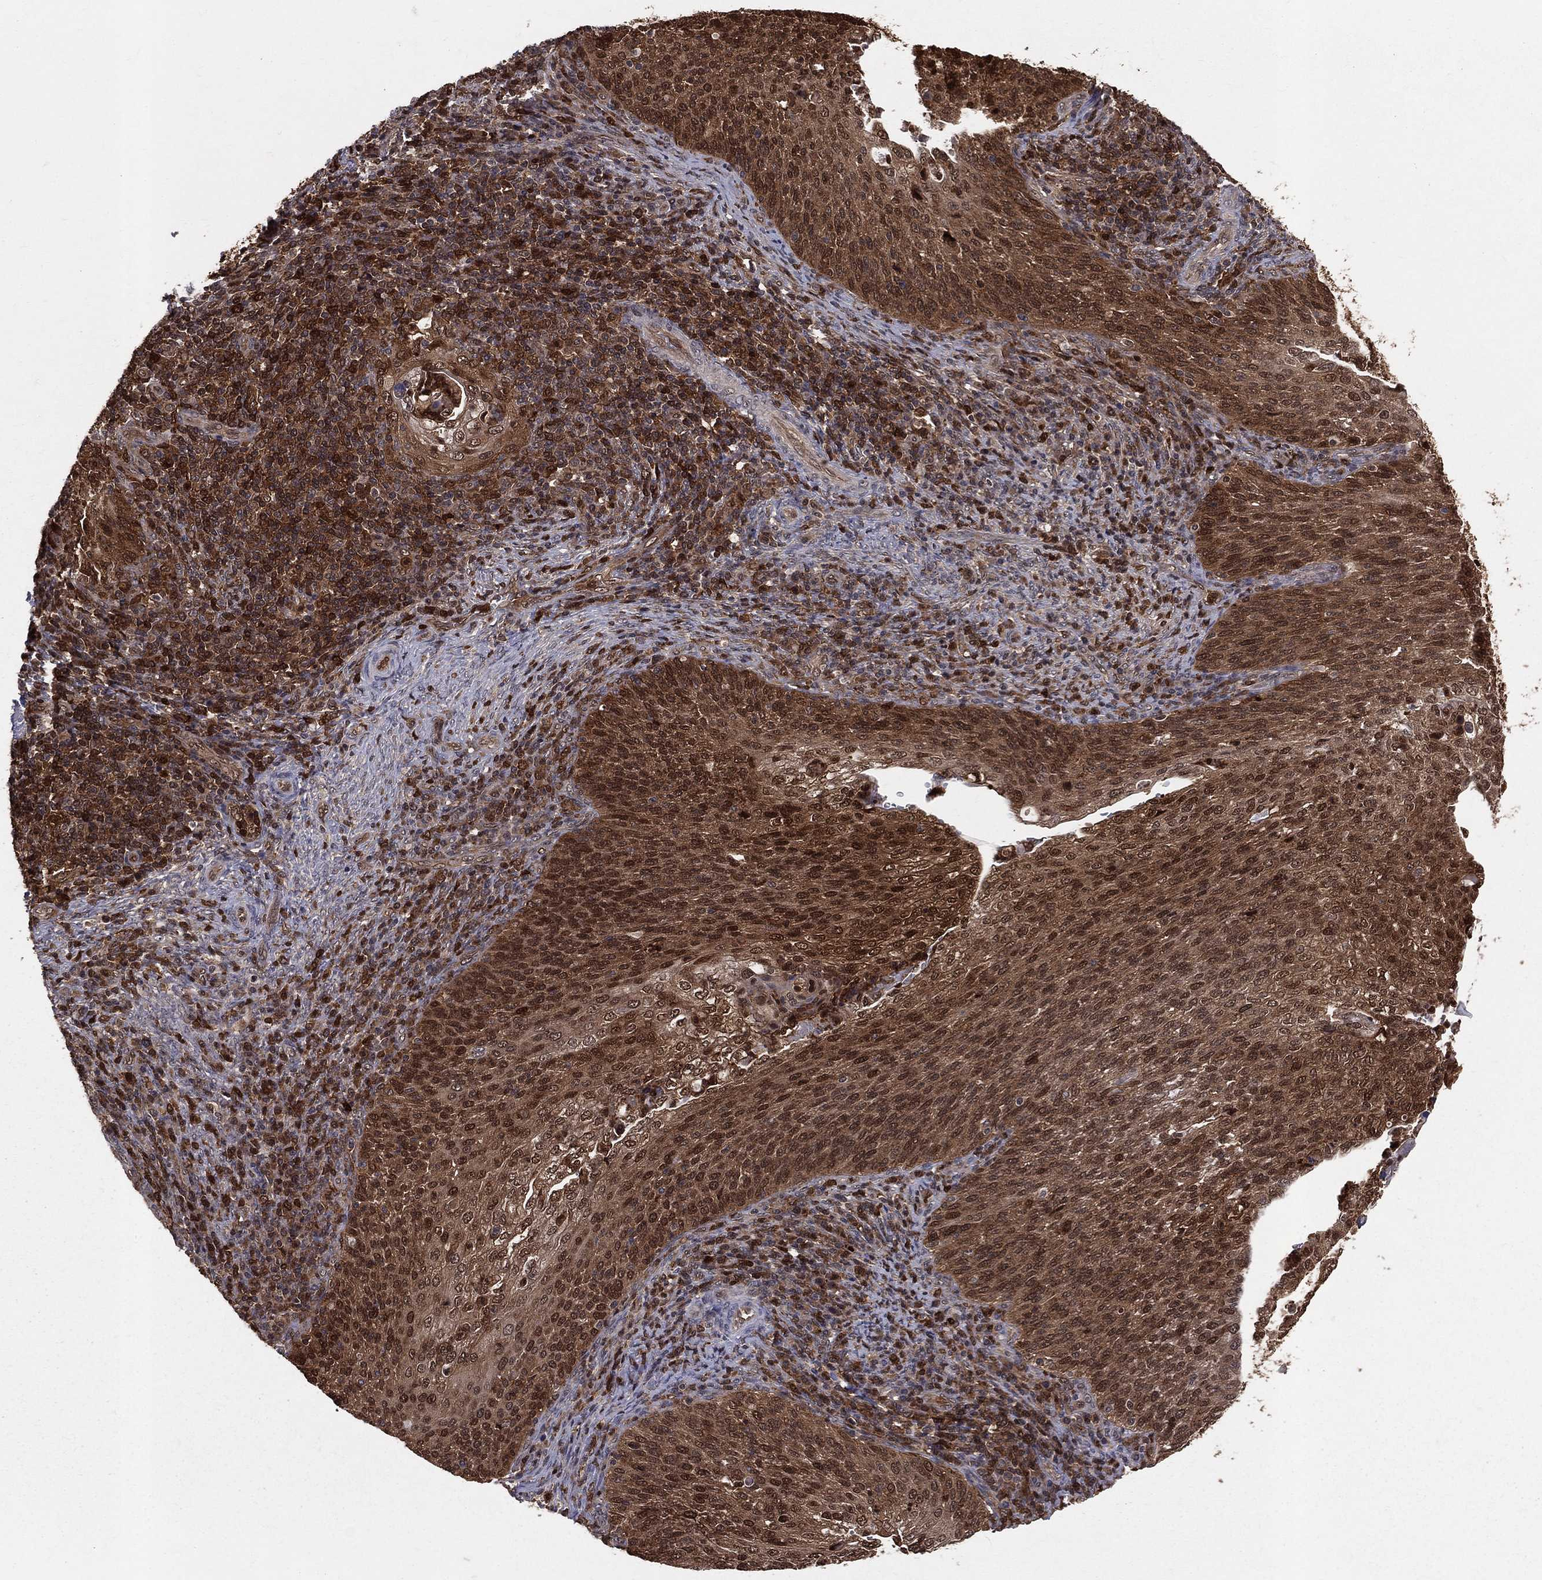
{"staining": {"intensity": "moderate", "quantity": ">75%", "location": "cytoplasmic/membranous,nuclear"}, "tissue": "cervical cancer", "cell_type": "Tumor cells", "image_type": "cancer", "snomed": [{"axis": "morphology", "description": "Squamous cell carcinoma, NOS"}, {"axis": "topography", "description": "Cervix"}], "caption": "Squamous cell carcinoma (cervical) tissue demonstrates moderate cytoplasmic/membranous and nuclear expression in about >75% of tumor cells", "gene": "ENO1", "patient": {"sex": "female", "age": 52}}